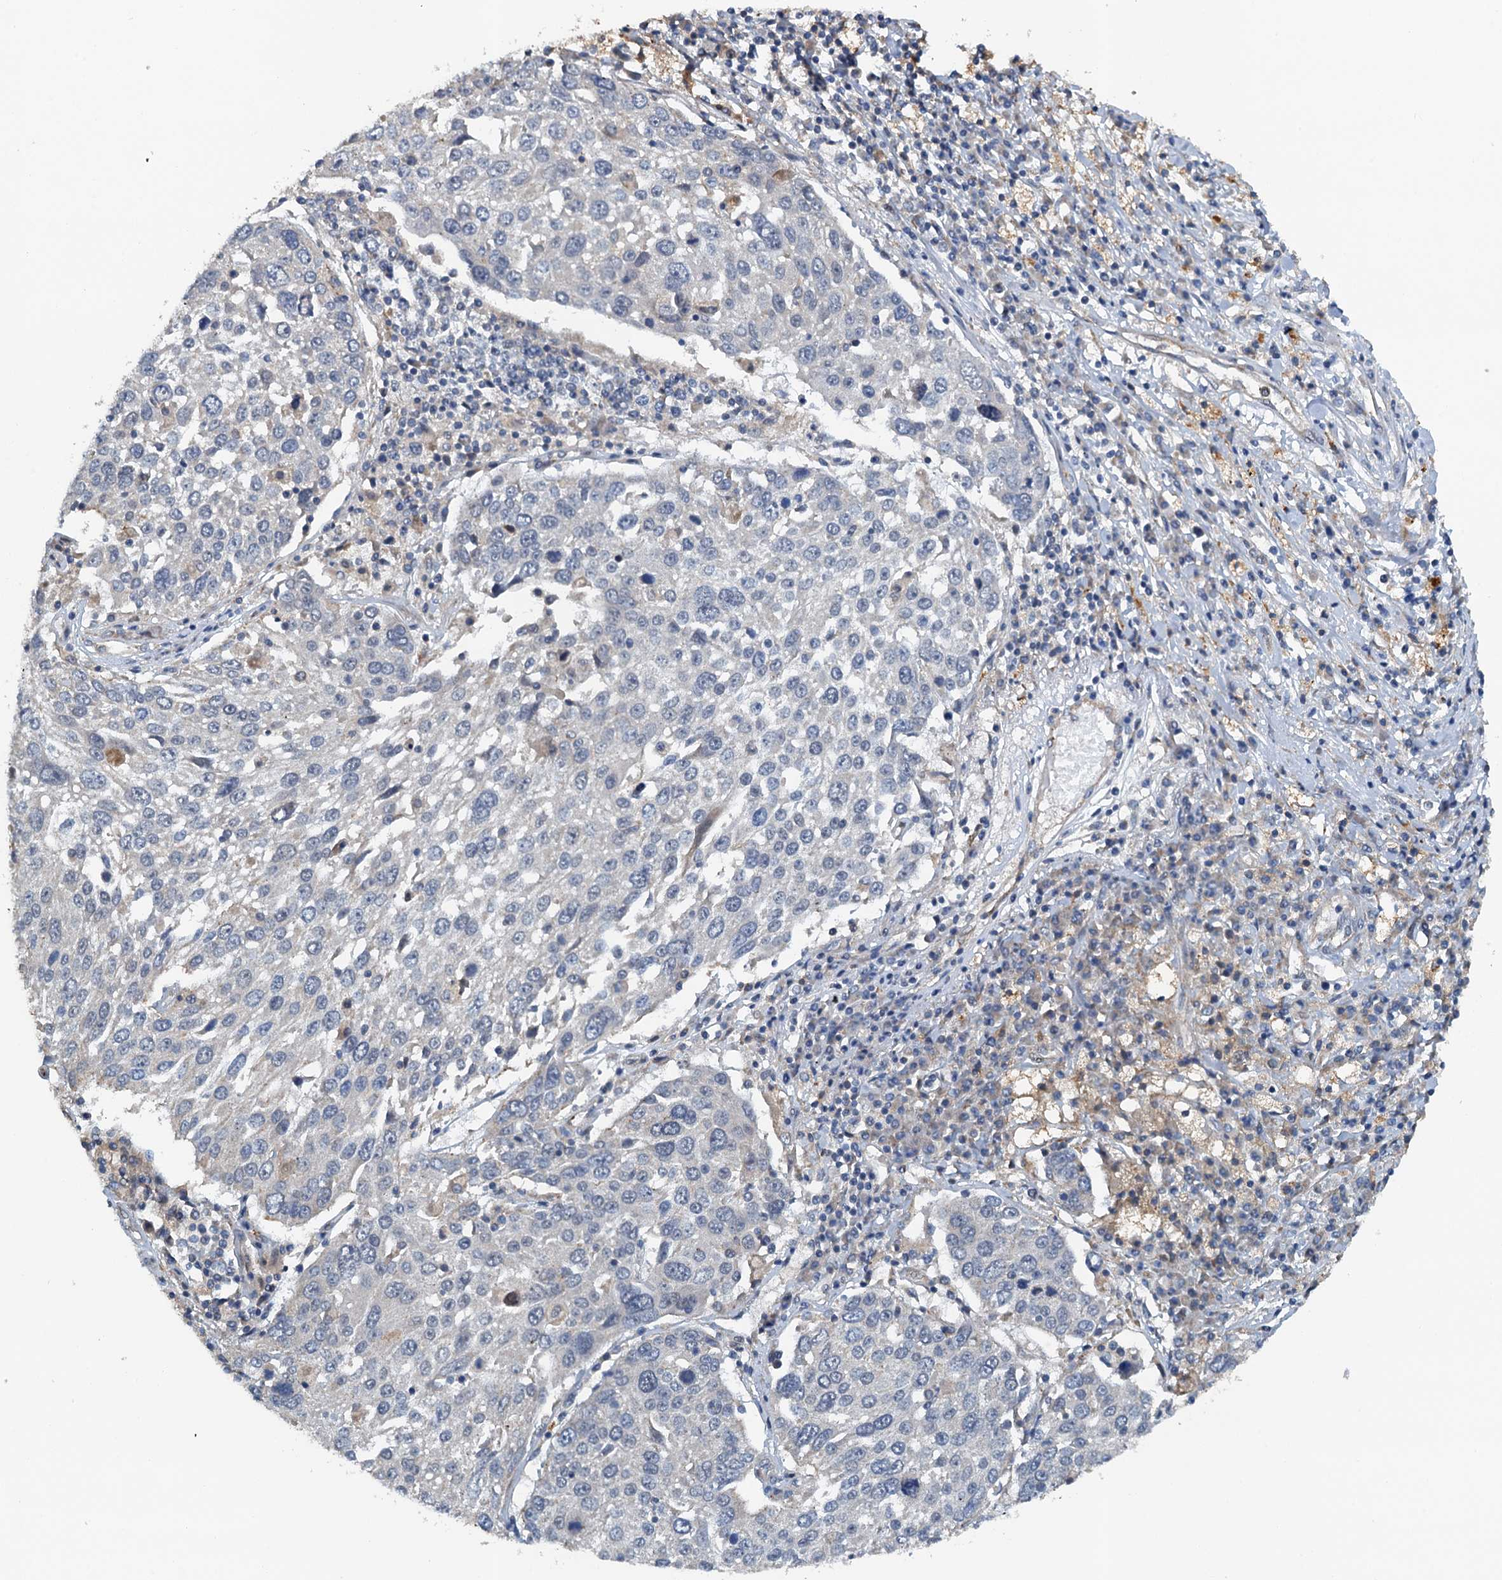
{"staining": {"intensity": "negative", "quantity": "none", "location": "none"}, "tissue": "lung cancer", "cell_type": "Tumor cells", "image_type": "cancer", "snomed": [{"axis": "morphology", "description": "Squamous cell carcinoma, NOS"}, {"axis": "topography", "description": "Lung"}], "caption": "DAB (3,3'-diaminobenzidine) immunohistochemical staining of human lung cancer reveals no significant positivity in tumor cells.", "gene": "ZNF606", "patient": {"sex": "male", "age": 65}}